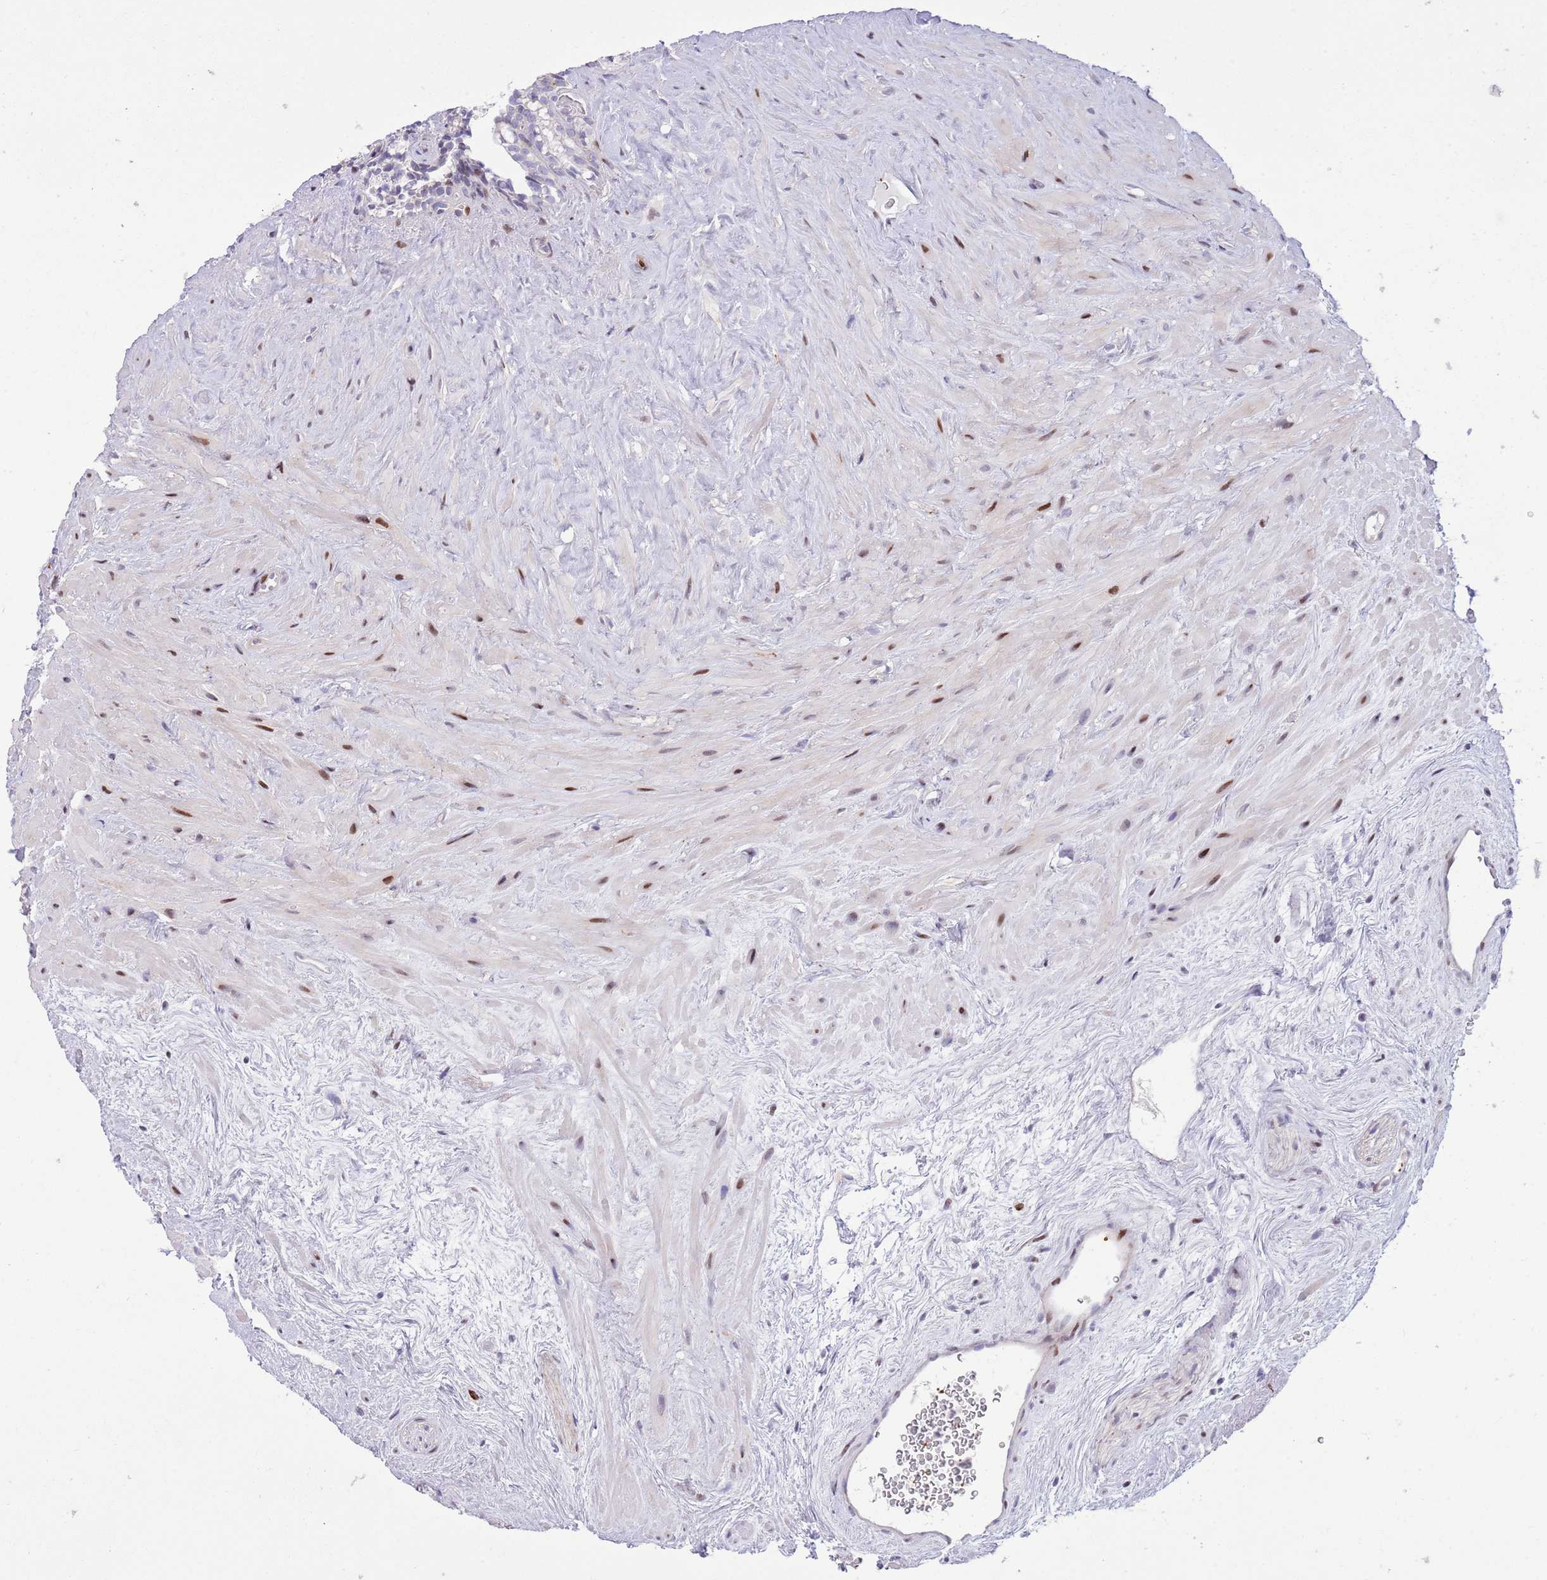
{"staining": {"intensity": "moderate", "quantity": "<25%", "location": "nuclear"}, "tissue": "seminal vesicle", "cell_type": "Glandular cells", "image_type": "normal", "snomed": [{"axis": "morphology", "description": "Normal tissue, NOS"}, {"axis": "topography", "description": "Prostate"}, {"axis": "topography", "description": "Seminal veicle"}], "caption": "This is a photomicrograph of immunohistochemistry (IHC) staining of normal seminal vesicle, which shows moderate staining in the nuclear of glandular cells.", "gene": "ANO8", "patient": {"sex": "male", "age": 79}}